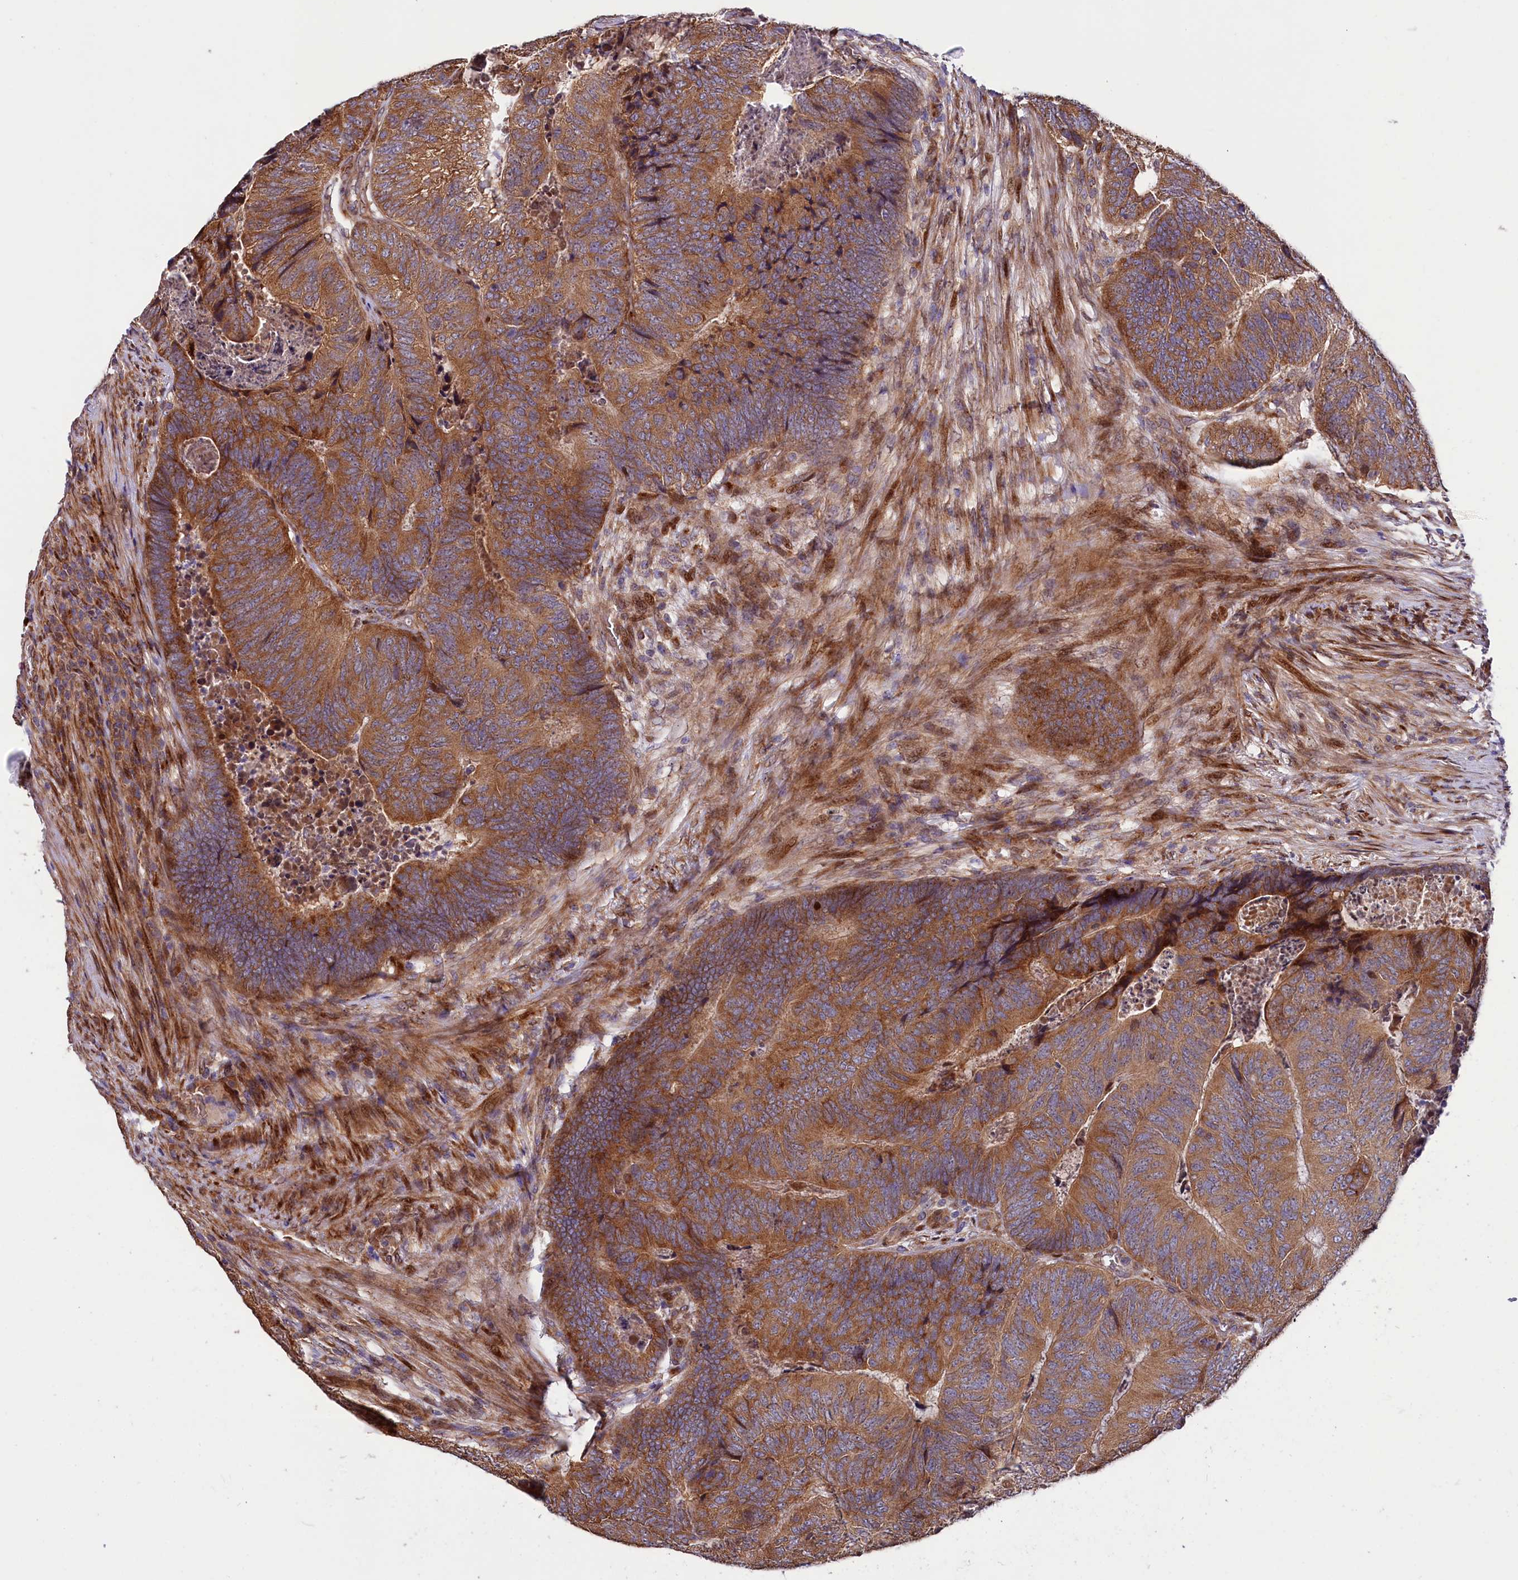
{"staining": {"intensity": "strong", "quantity": ">75%", "location": "cytoplasmic/membranous"}, "tissue": "colorectal cancer", "cell_type": "Tumor cells", "image_type": "cancer", "snomed": [{"axis": "morphology", "description": "Adenocarcinoma, NOS"}, {"axis": "topography", "description": "Colon"}], "caption": "Immunohistochemistry (IHC) of colorectal cancer displays high levels of strong cytoplasmic/membranous expression in approximately >75% of tumor cells. (Brightfield microscopy of DAB IHC at high magnification).", "gene": "PDZRN3", "patient": {"sex": "female", "age": 67}}